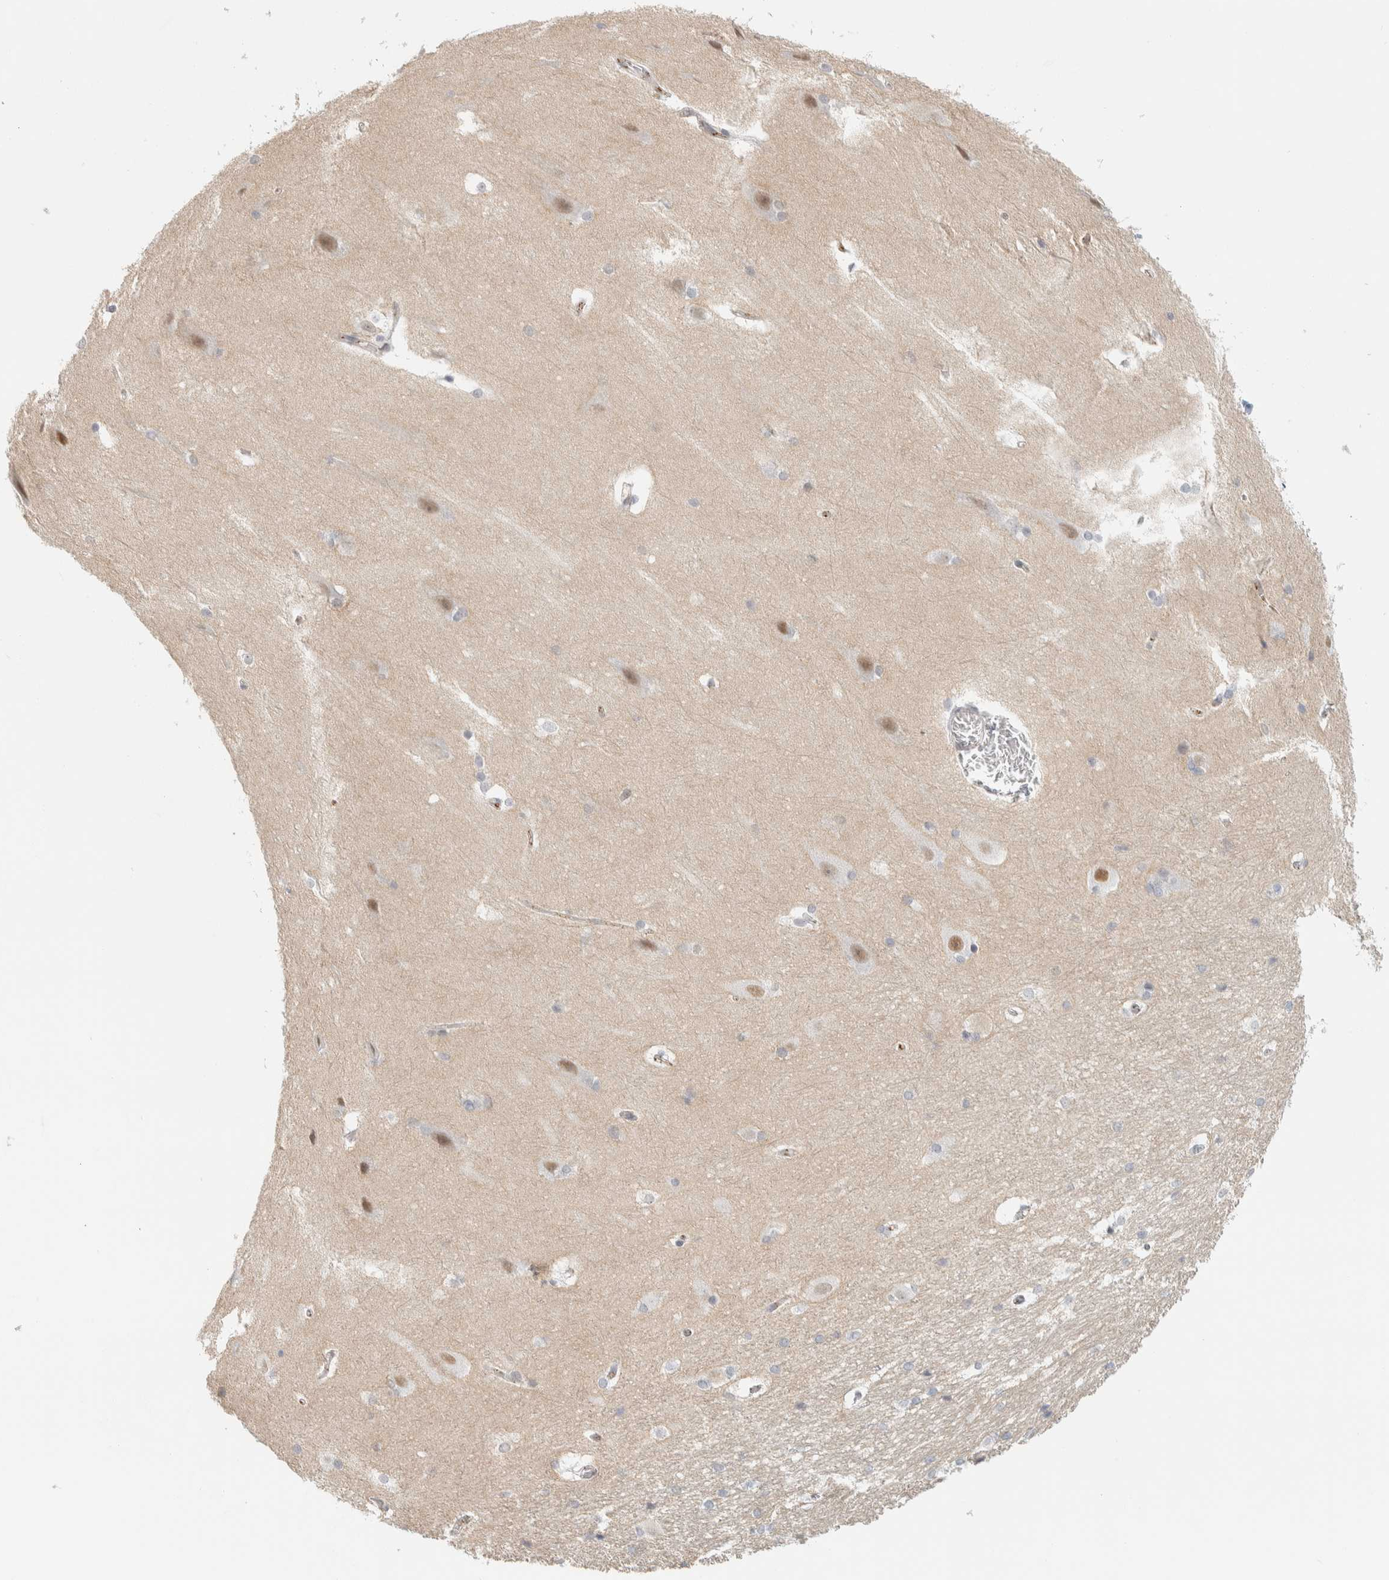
{"staining": {"intensity": "moderate", "quantity": "<25%", "location": "nuclear"}, "tissue": "hippocampus", "cell_type": "Glial cells", "image_type": "normal", "snomed": [{"axis": "morphology", "description": "Normal tissue, NOS"}, {"axis": "topography", "description": "Hippocampus"}], "caption": "Immunohistochemical staining of benign human hippocampus shows low levels of moderate nuclear expression in about <25% of glial cells.", "gene": "CDH17", "patient": {"sex": "female", "age": 19}}